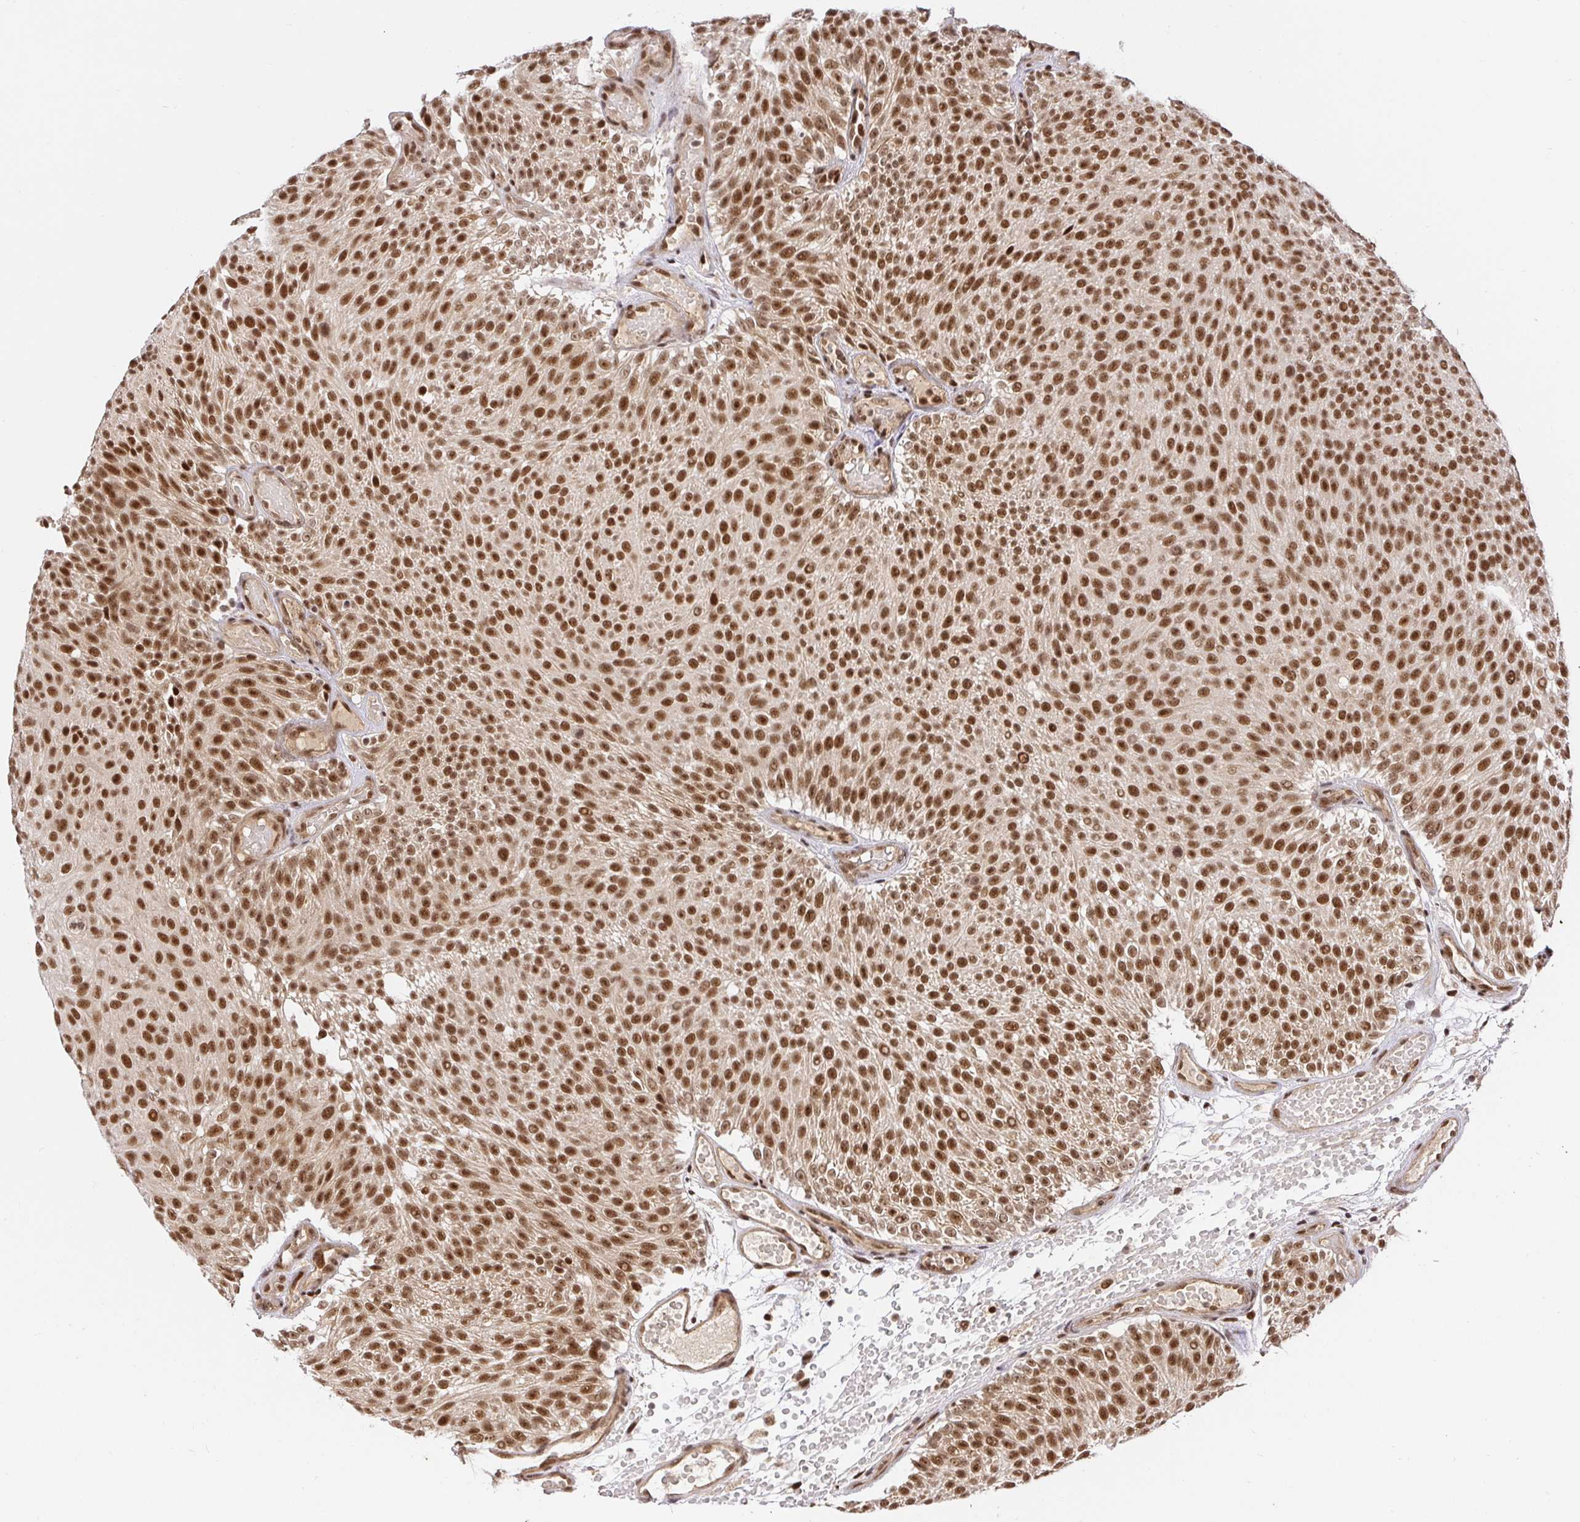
{"staining": {"intensity": "strong", "quantity": ">75%", "location": "nuclear"}, "tissue": "urothelial cancer", "cell_type": "Tumor cells", "image_type": "cancer", "snomed": [{"axis": "morphology", "description": "Urothelial carcinoma, Low grade"}, {"axis": "topography", "description": "Urinary bladder"}], "caption": "There is high levels of strong nuclear staining in tumor cells of urothelial cancer, as demonstrated by immunohistochemical staining (brown color).", "gene": "USF1", "patient": {"sex": "male", "age": 78}}